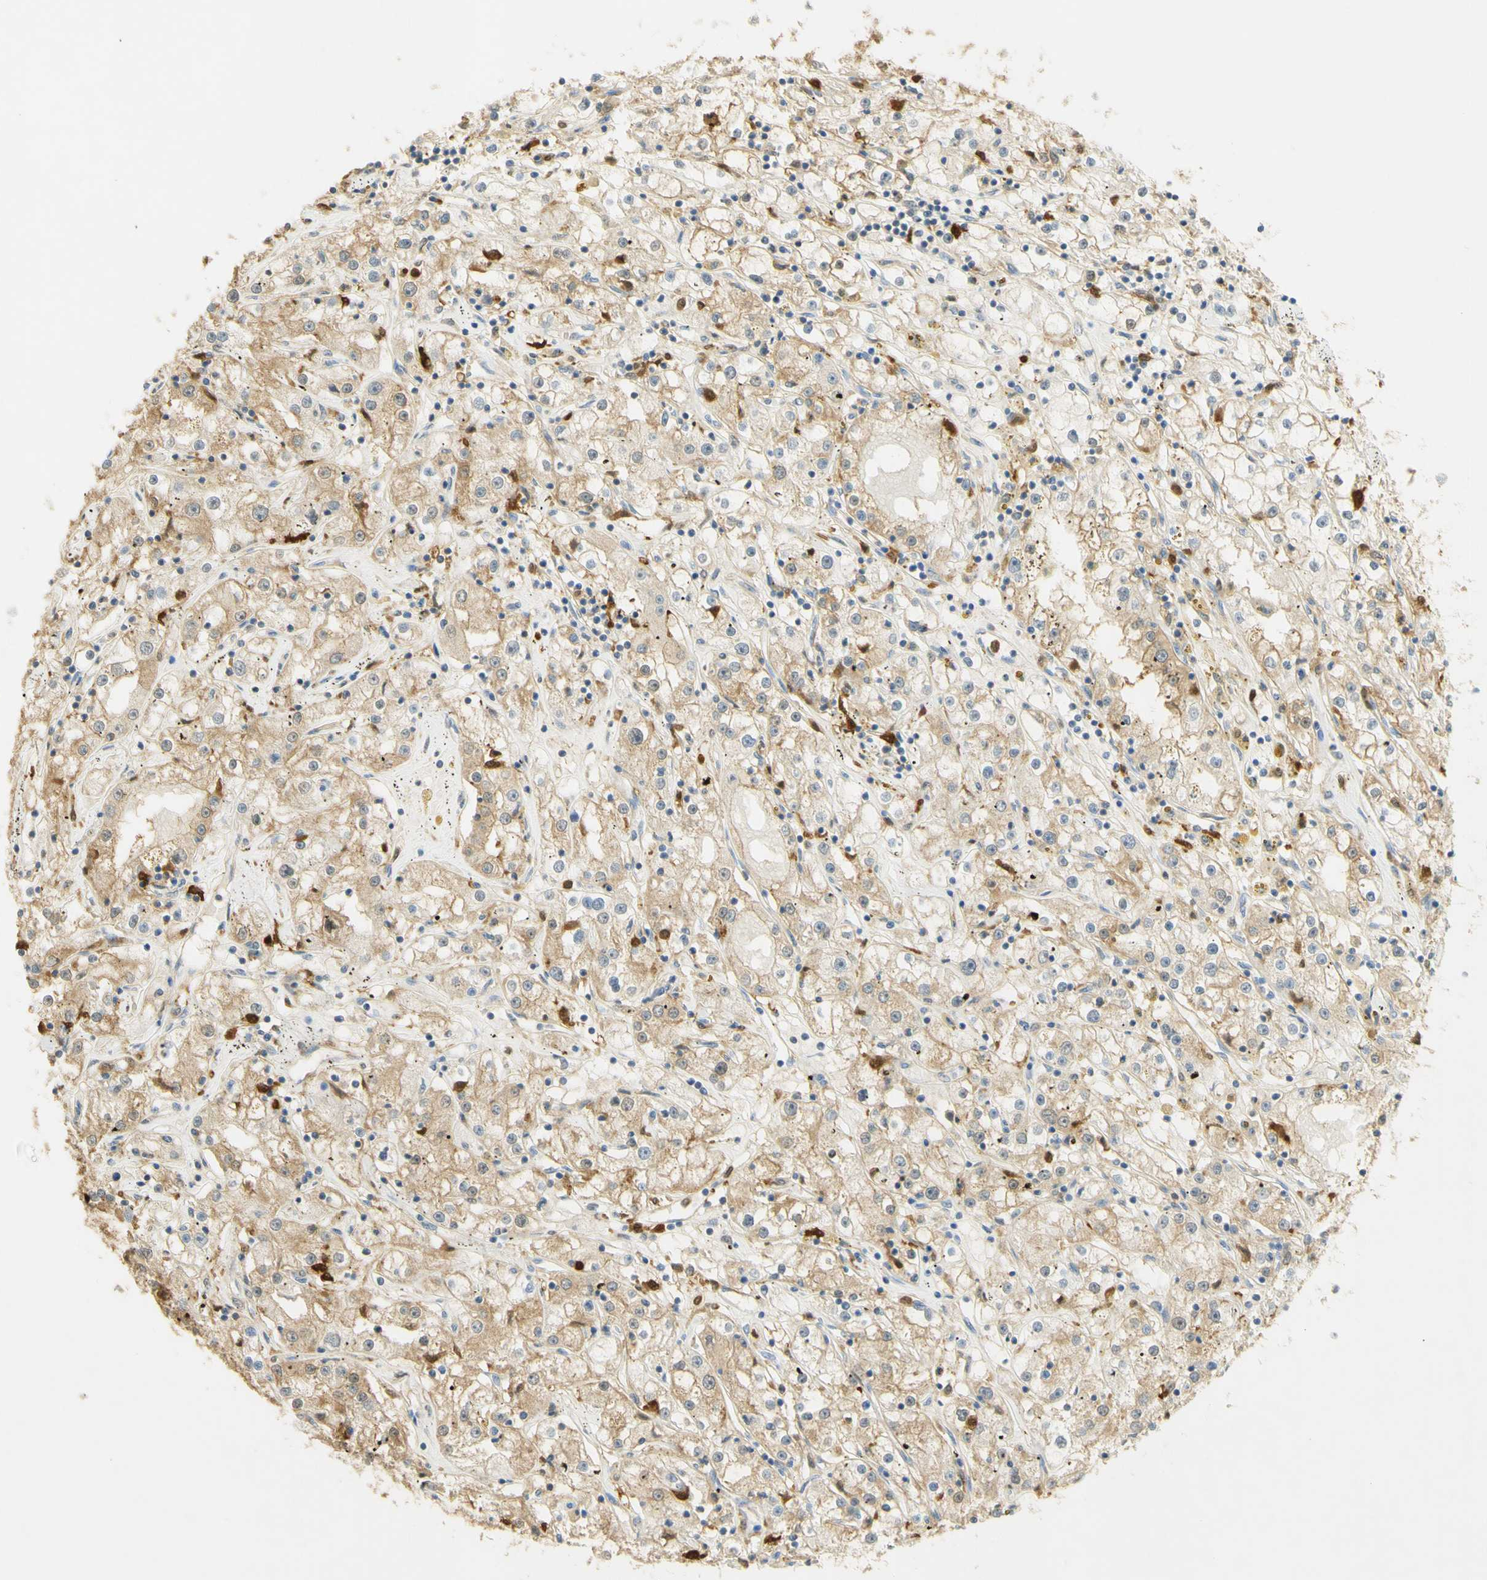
{"staining": {"intensity": "moderate", "quantity": ">75%", "location": "cytoplasmic/membranous"}, "tissue": "renal cancer", "cell_type": "Tumor cells", "image_type": "cancer", "snomed": [{"axis": "morphology", "description": "Adenocarcinoma, NOS"}, {"axis": "topography", "description": "Kidney"}], "caption": "Brown immunohistochemical staining in human renal cancer demonstrates moderate cytoplasmic/membranous expression in approximately >75% of tumor cells.", "gene": "PAK1", "patient": {"sex": "male", "age": 56}}